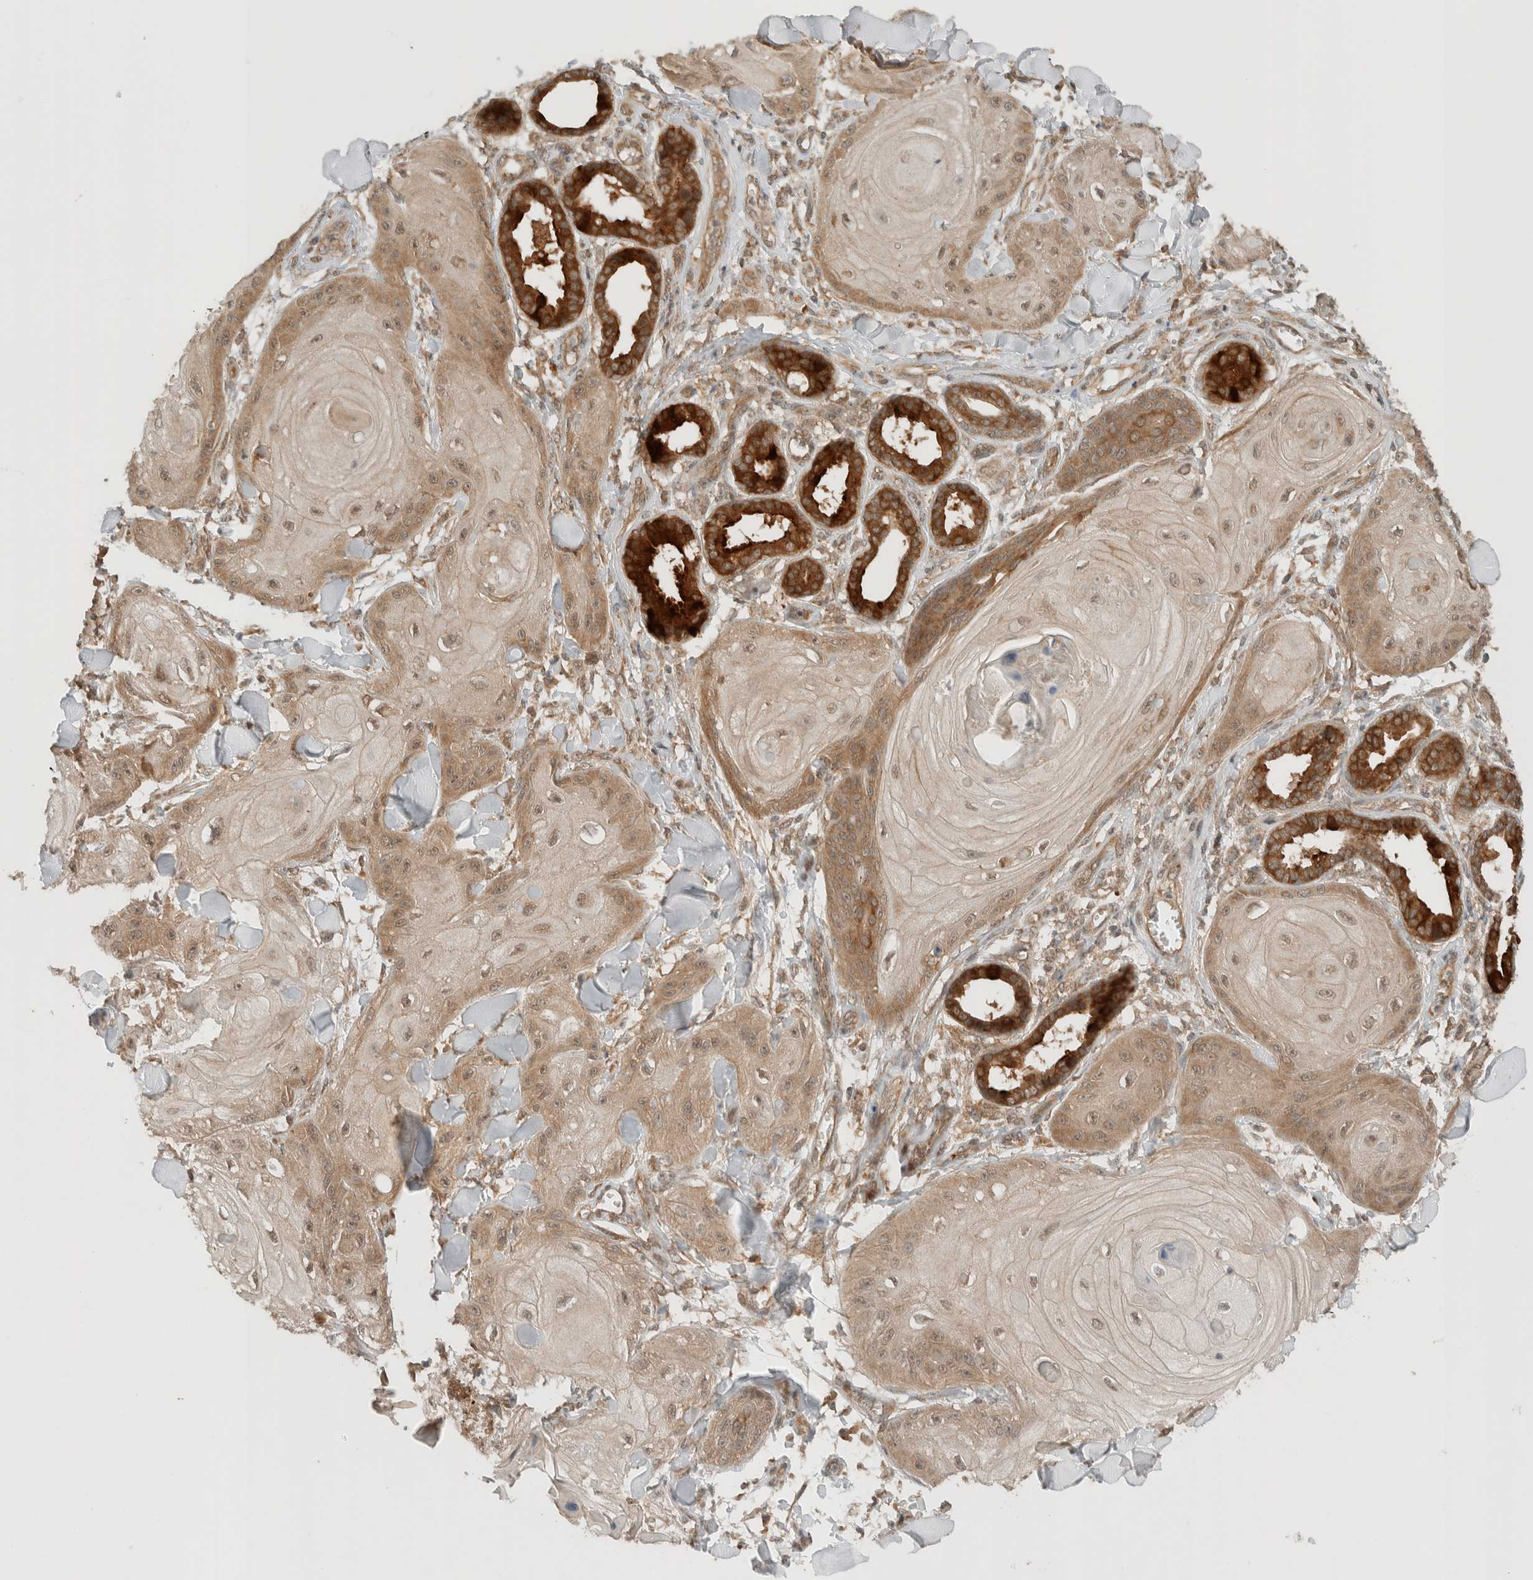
{"staining": {"intensity": "moderate", "quantity": ">75%", "location": "cytoplasmic/membranous,nuclear"}, "tissue": "skin cancer", "cell_type": "Tumor cells", "image_type": "cancer", "snomed": [{"axis": "morphology", "description": "Squamous cell carcinoma, NOS"}, {"axis": "topography", "description": "Skin"}], "caption": "Squamous cell carcinoma (skin) stained for a protein demonstrates moderate cytoplasmic/membranous and nuclear positivity in tumor cells.", "gene": "ARFGEF2", "patient": {"sex": "male", "age": 74}}